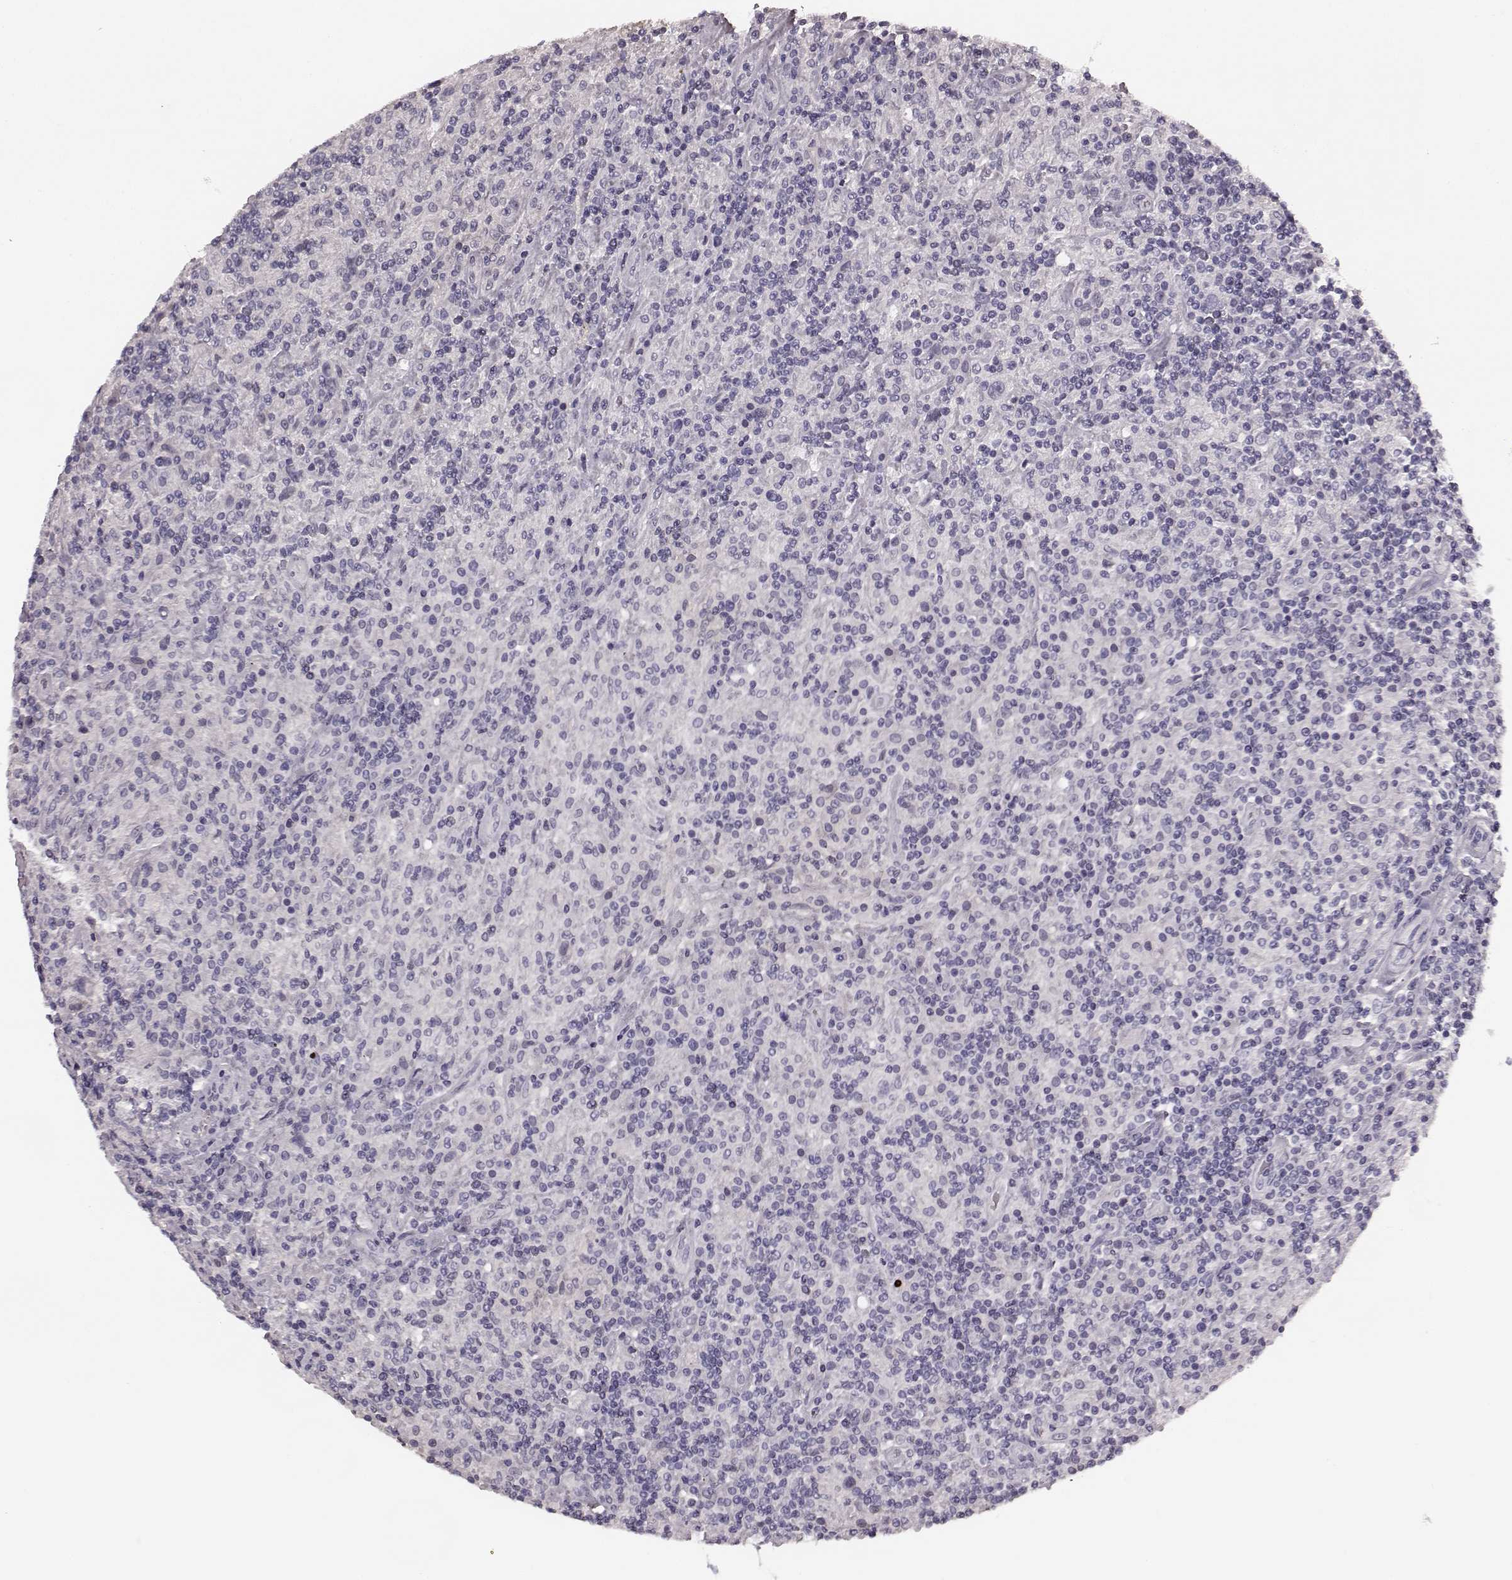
{"staining": {"intensity": "negative", "quantity": "none", "location": "none"}, "tissue": "lymphoma", "cell_type": "Tumor cells", "image_type": "cancer", "snomed": [{"axis": "morphology", "description": "Hodgkin's disease, NOS"}, {"axis": "topography", "description": "Lymph node"}], "caption": "Immunohistochemistry (IHC) photomicrograph of human lymphoma stained for a protein (brown), which demonstrates no staining in tumor cells.", "gene": "RIT2", "patient": {"sex": "male", "age": 70}}